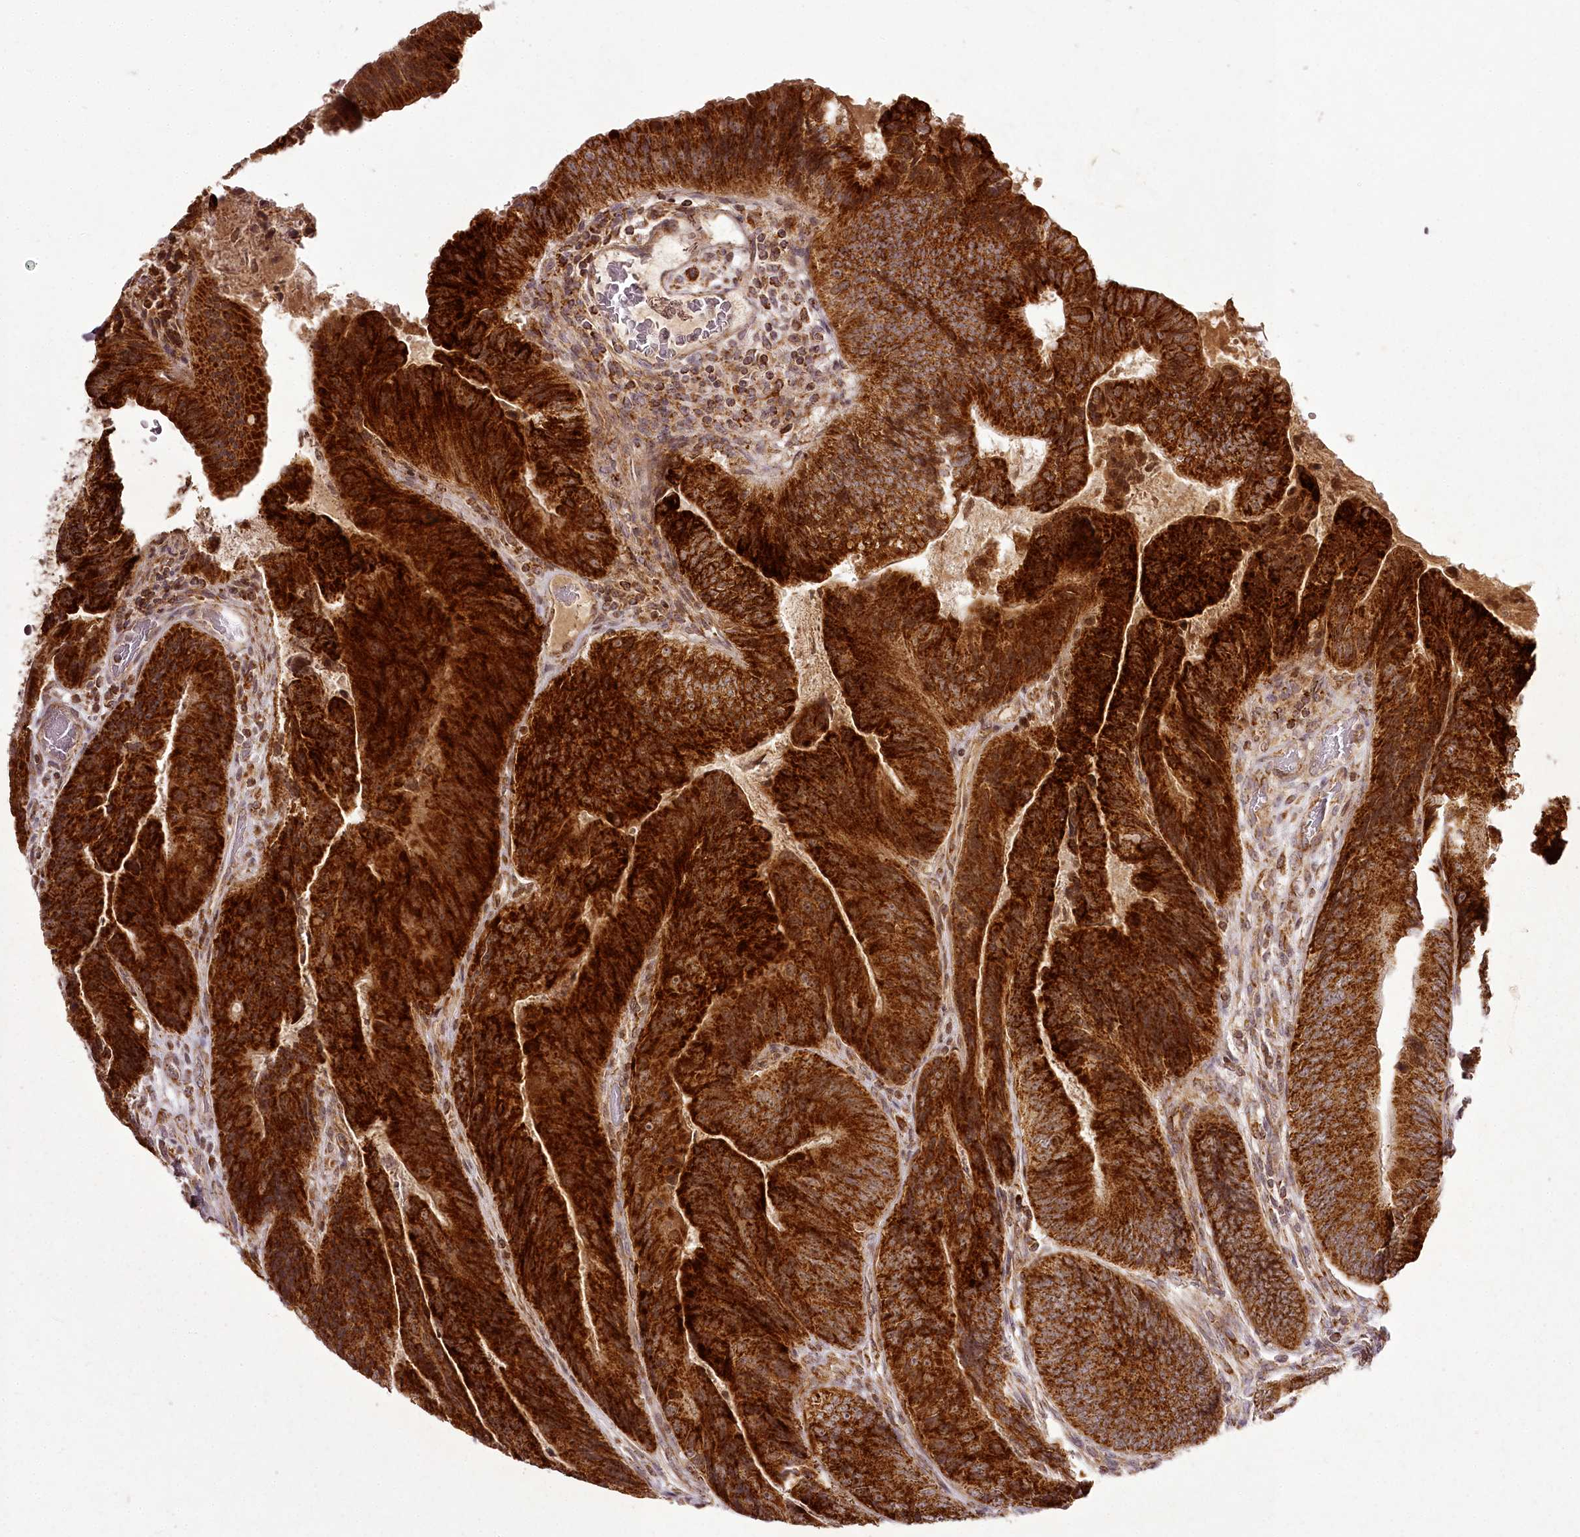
{"staining": {"intensity": "strong", "quantity": ">75%", "location": "cytoplasmic/membranous"}, "tissue": "colorectal cancer", "cell_type": "Tumor cells", "image_type": "cancer", "snomed": [{"axis": "morphology", "description": "Adenocarcinoma, NOS"}, {"axis": "topography", "description": "Colon"}], "caption": "Colorectal adenocarcinoma stained with DAB IHC demonstrates high levels of strong cytoplasmic/membranous staining in approximately >75% of tumor cells.", "gene": "CHCHD2", "patient": {"sex": "female", "age": 67}}